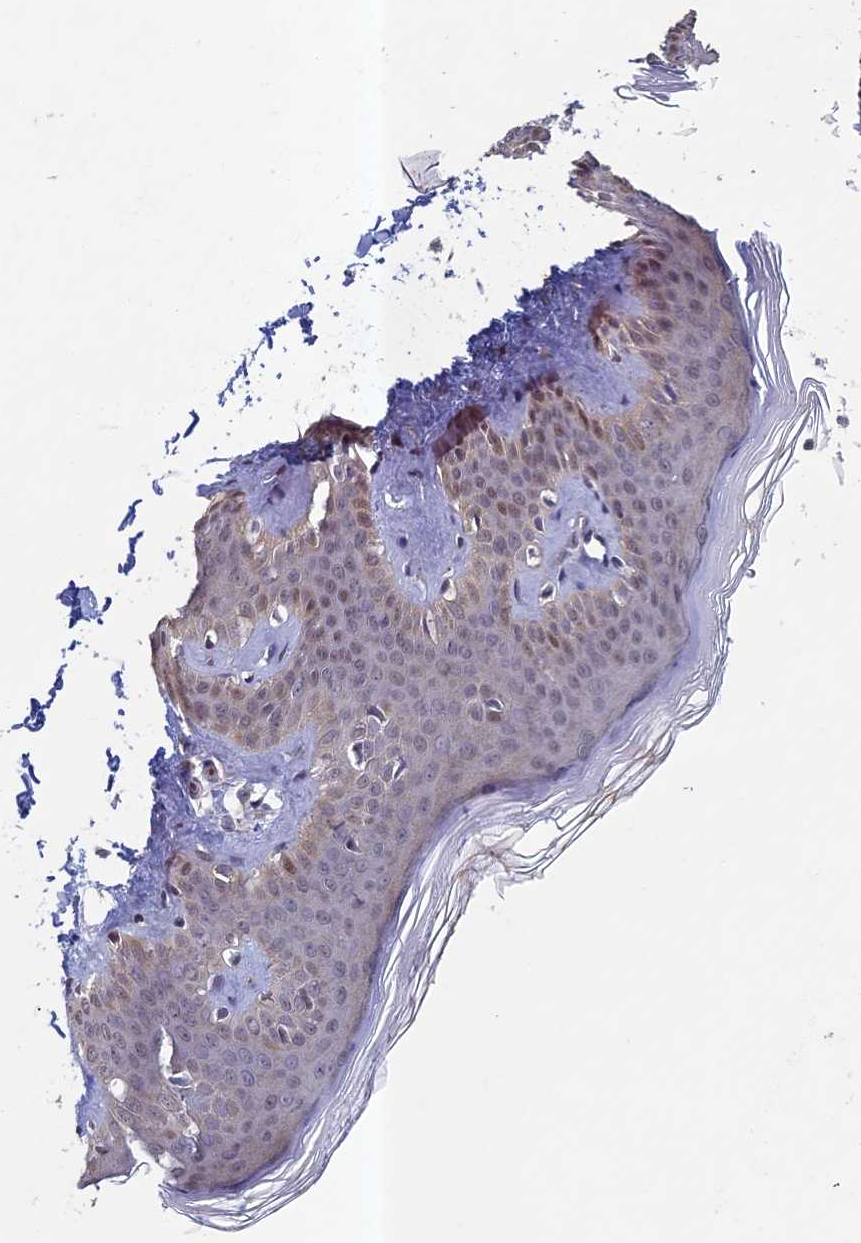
{"staining": {"intensity": "moderate", "quantity": "25%-75%", "location": "cytoplasmic/membranous"}, "tissue": "skin", "cell_type": "Fibroblasts", "image_type": "normal", "snomed": [{"axis": "morphology", "description": "Normal tissue, NOS"}, {"axis": "topography", "description": "Skin"}], "caption": "Protein expression by immunohistochemistry shows moderate cytoplasmic/membranous expression in approximately 25%-75% of fibroblasts in benign skin. Nuclei are stained in blue.", "gene": "DIXDC1", "patient": {"sex": "female", "age": 27}}